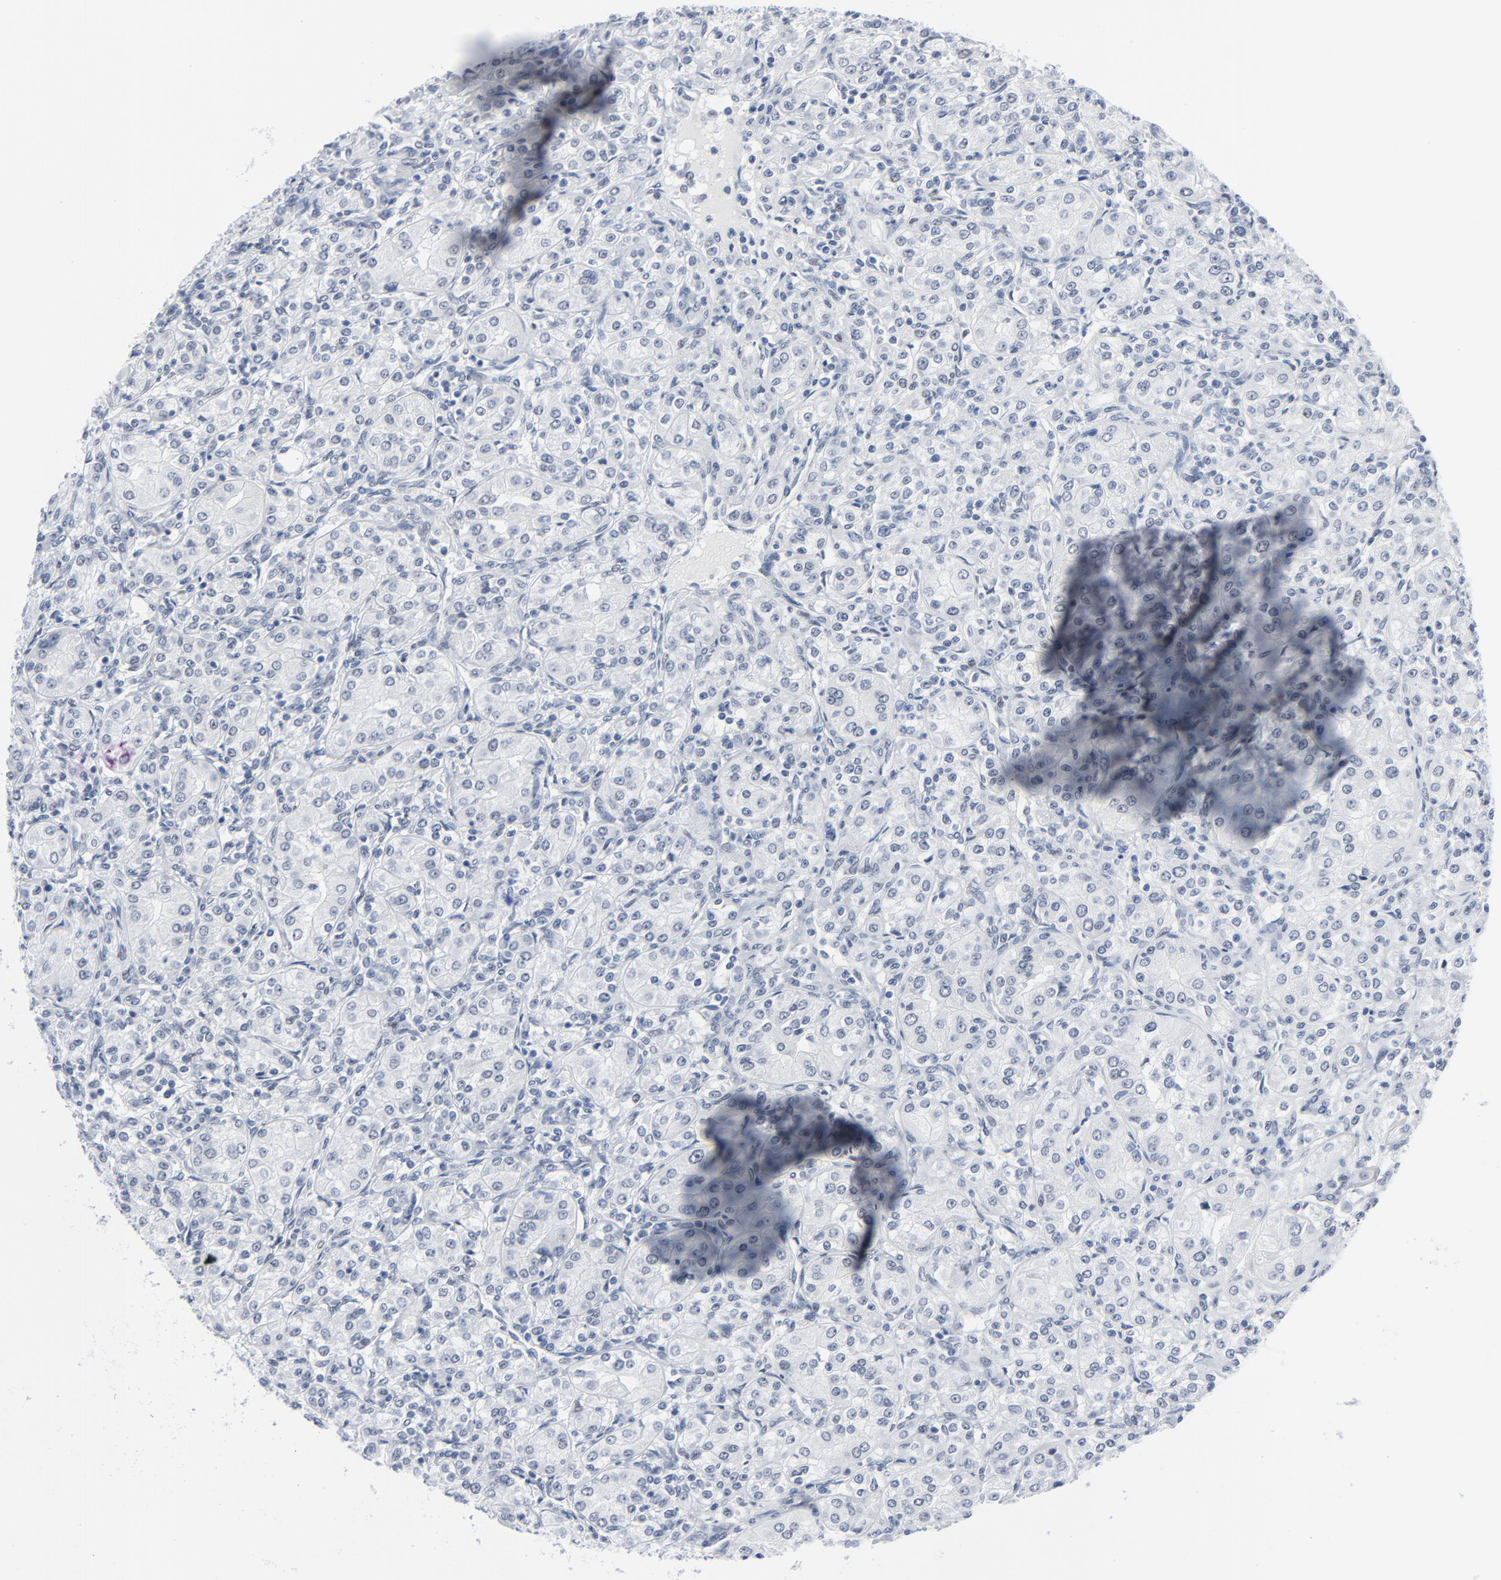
{"staining": {"intensity": "negative", "quantity": "none", "location": "none"}, "tissue": "renal cancer", "cell_type": "Tumor cells", "image_type": "cancer", "snomed": [{"axis": "morphology", "description": "Adenocarcinoma, NOS"}, {"axis": "topography", "description": "Kidney"}], "caption": "Micrograph shows no significant protein positivity in tumor cells of renal cancer (adenocarcinoma).", "gene": "SIRT1", "patient": {"sex": "male", "age": 77}}